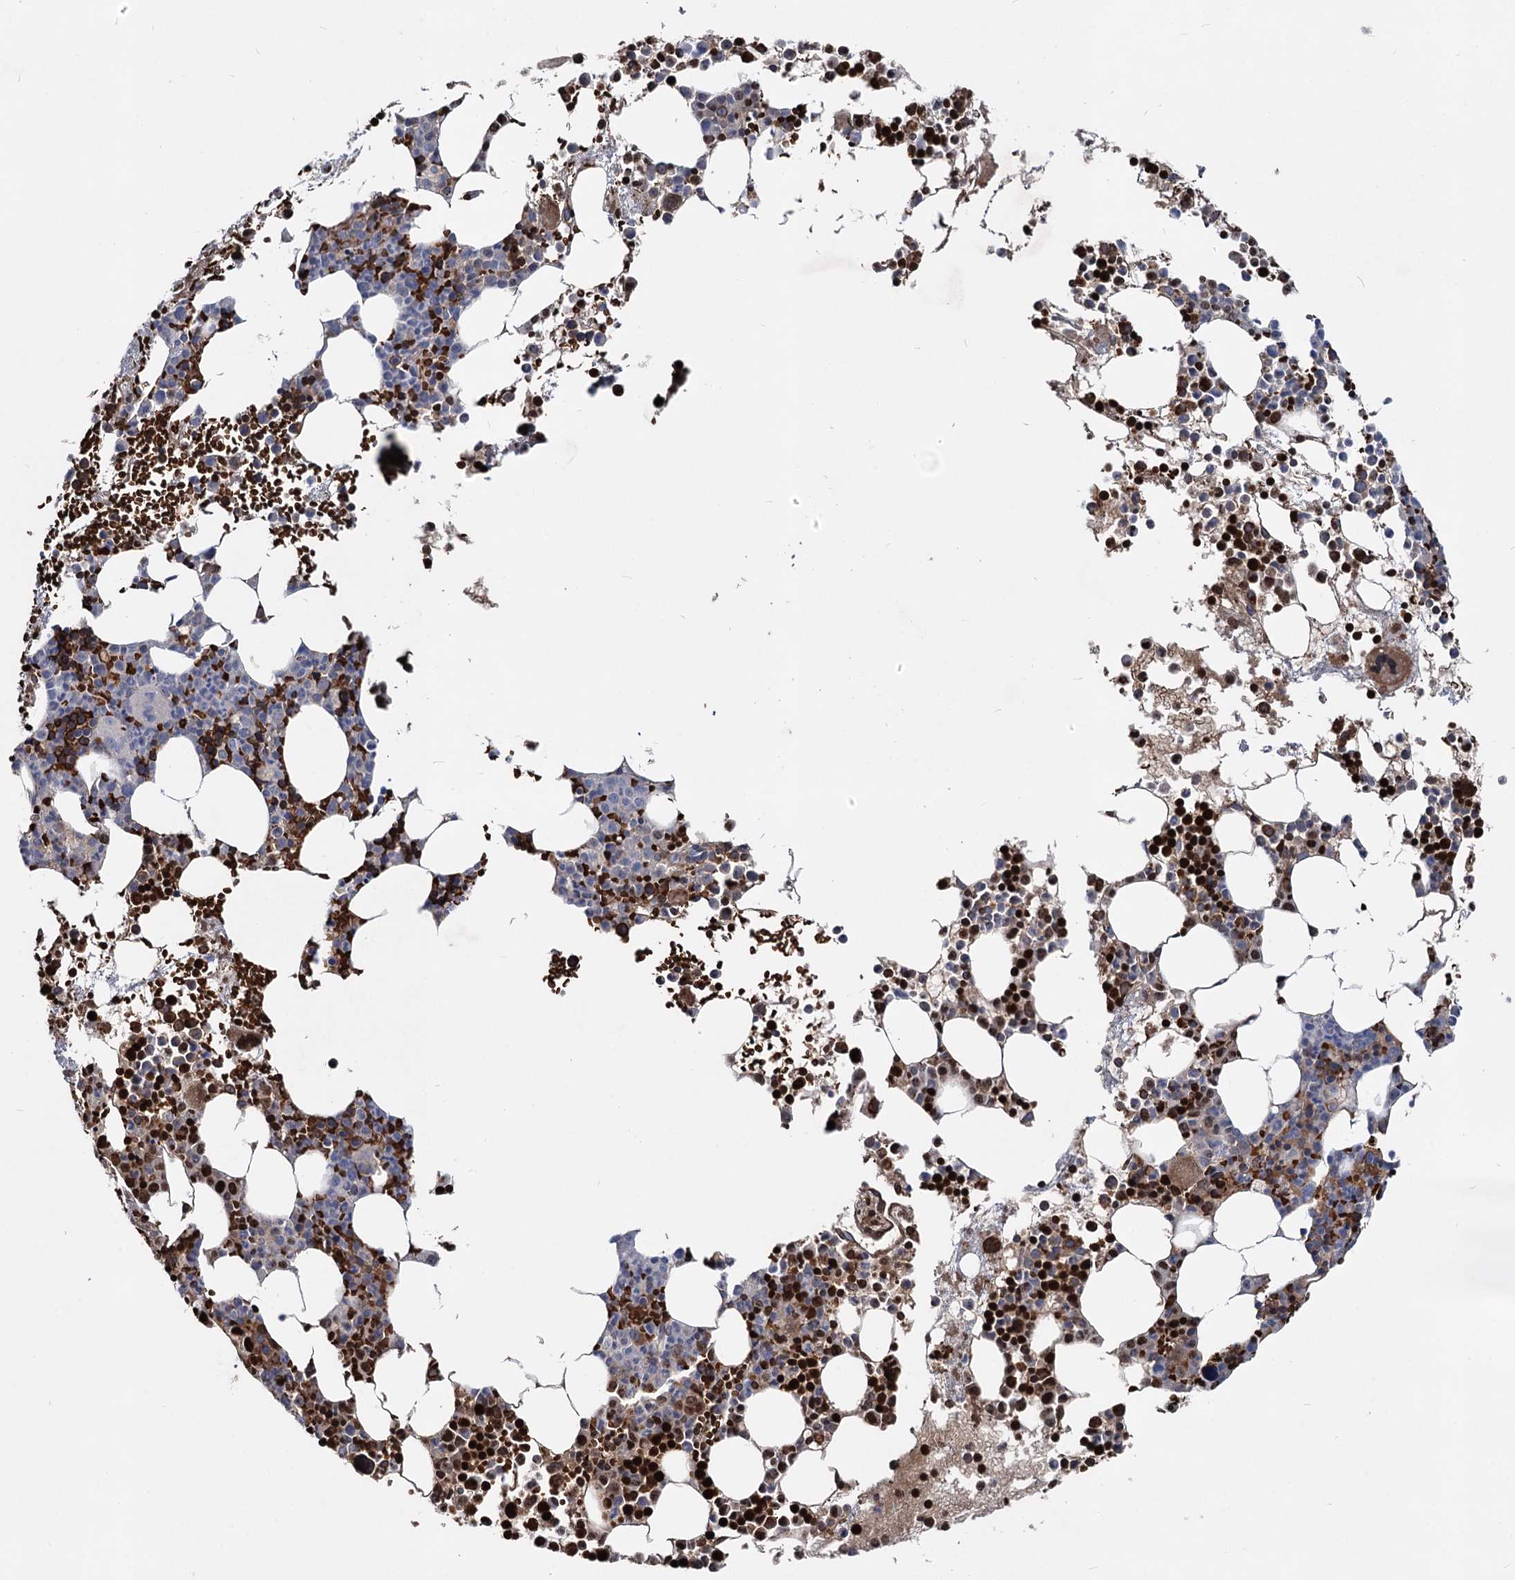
{"staining": {"intensity": "strong", "quantity": "25%-75%", "location": "nuclear"}, "tissue": "bone marrow", "cell_type": "Hematopoietic cells", "image_type": "normal", "snomed": [{"axis": "morphology", "description": "Normal tissue, NOS"}, {"axis": "topography", "description": "Bone marrow"}], "caption": "High-power microscopy captured an immunohistochemistry (IHC) histopathology image of unremarkable bone marrow, revealing strong nuclear expression in about 25%-75% of hematopoietic cells.", "gene": "RNF6", "patient": {"sex": "female", "age": 76}}